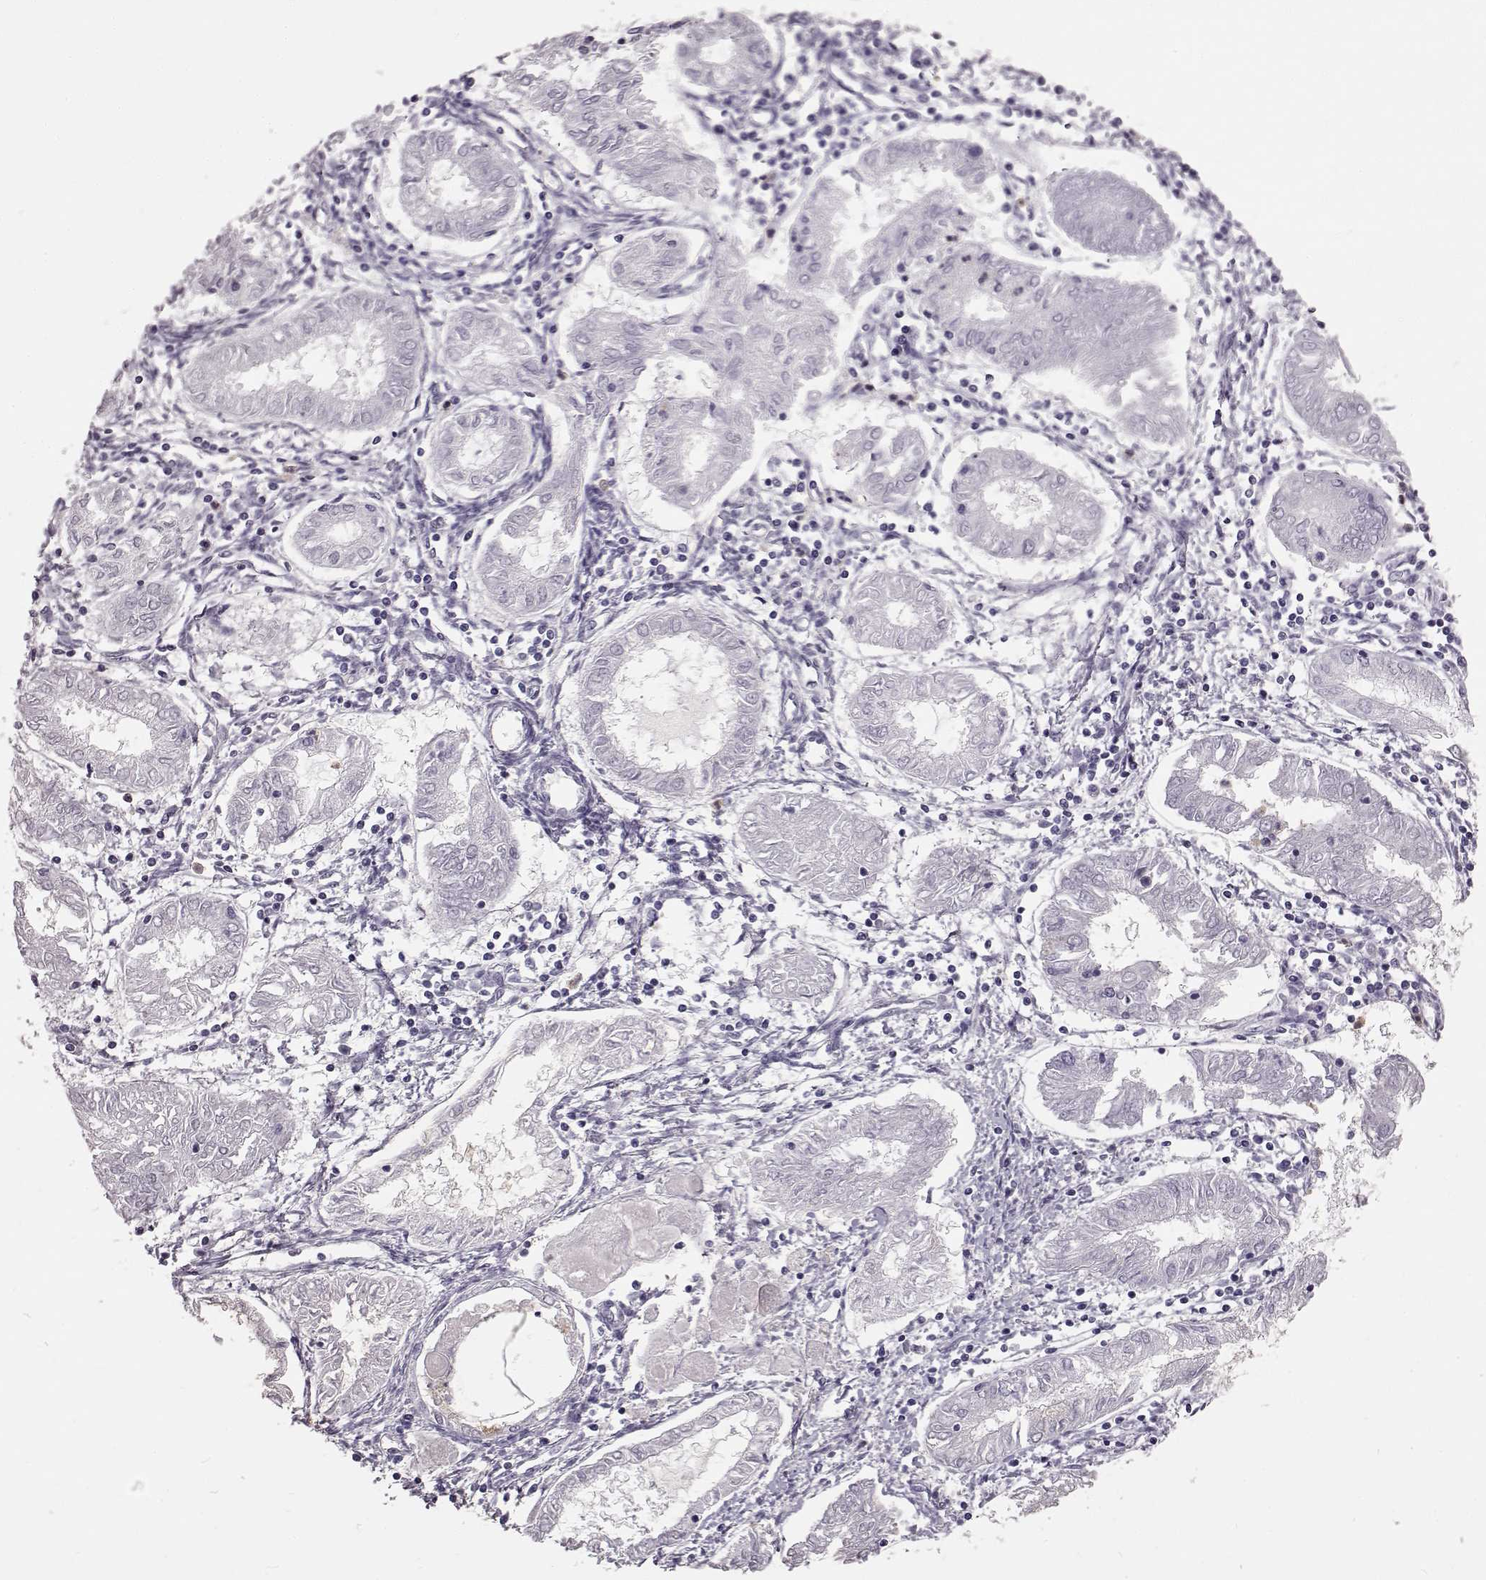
{"staining": {"intensity": "negative", "quantity": "none", "location": "none"}, "tissue": "endometrial cancer", "cell_type": "Tumor cells", "image_type": "cancer", "snomed": [{"axis": "morphology", "description": "Adenocarcinoma, NOS"}, {"axis": "topography", "description": "Endometrium"}], "caption": "Immunohistochemical staining of human endometrial cancer (adenocarcinoma) displays no significant positivity in tumor cells.", "gene": "FUT4", "patient": {"sex": "female", "age": 68}}